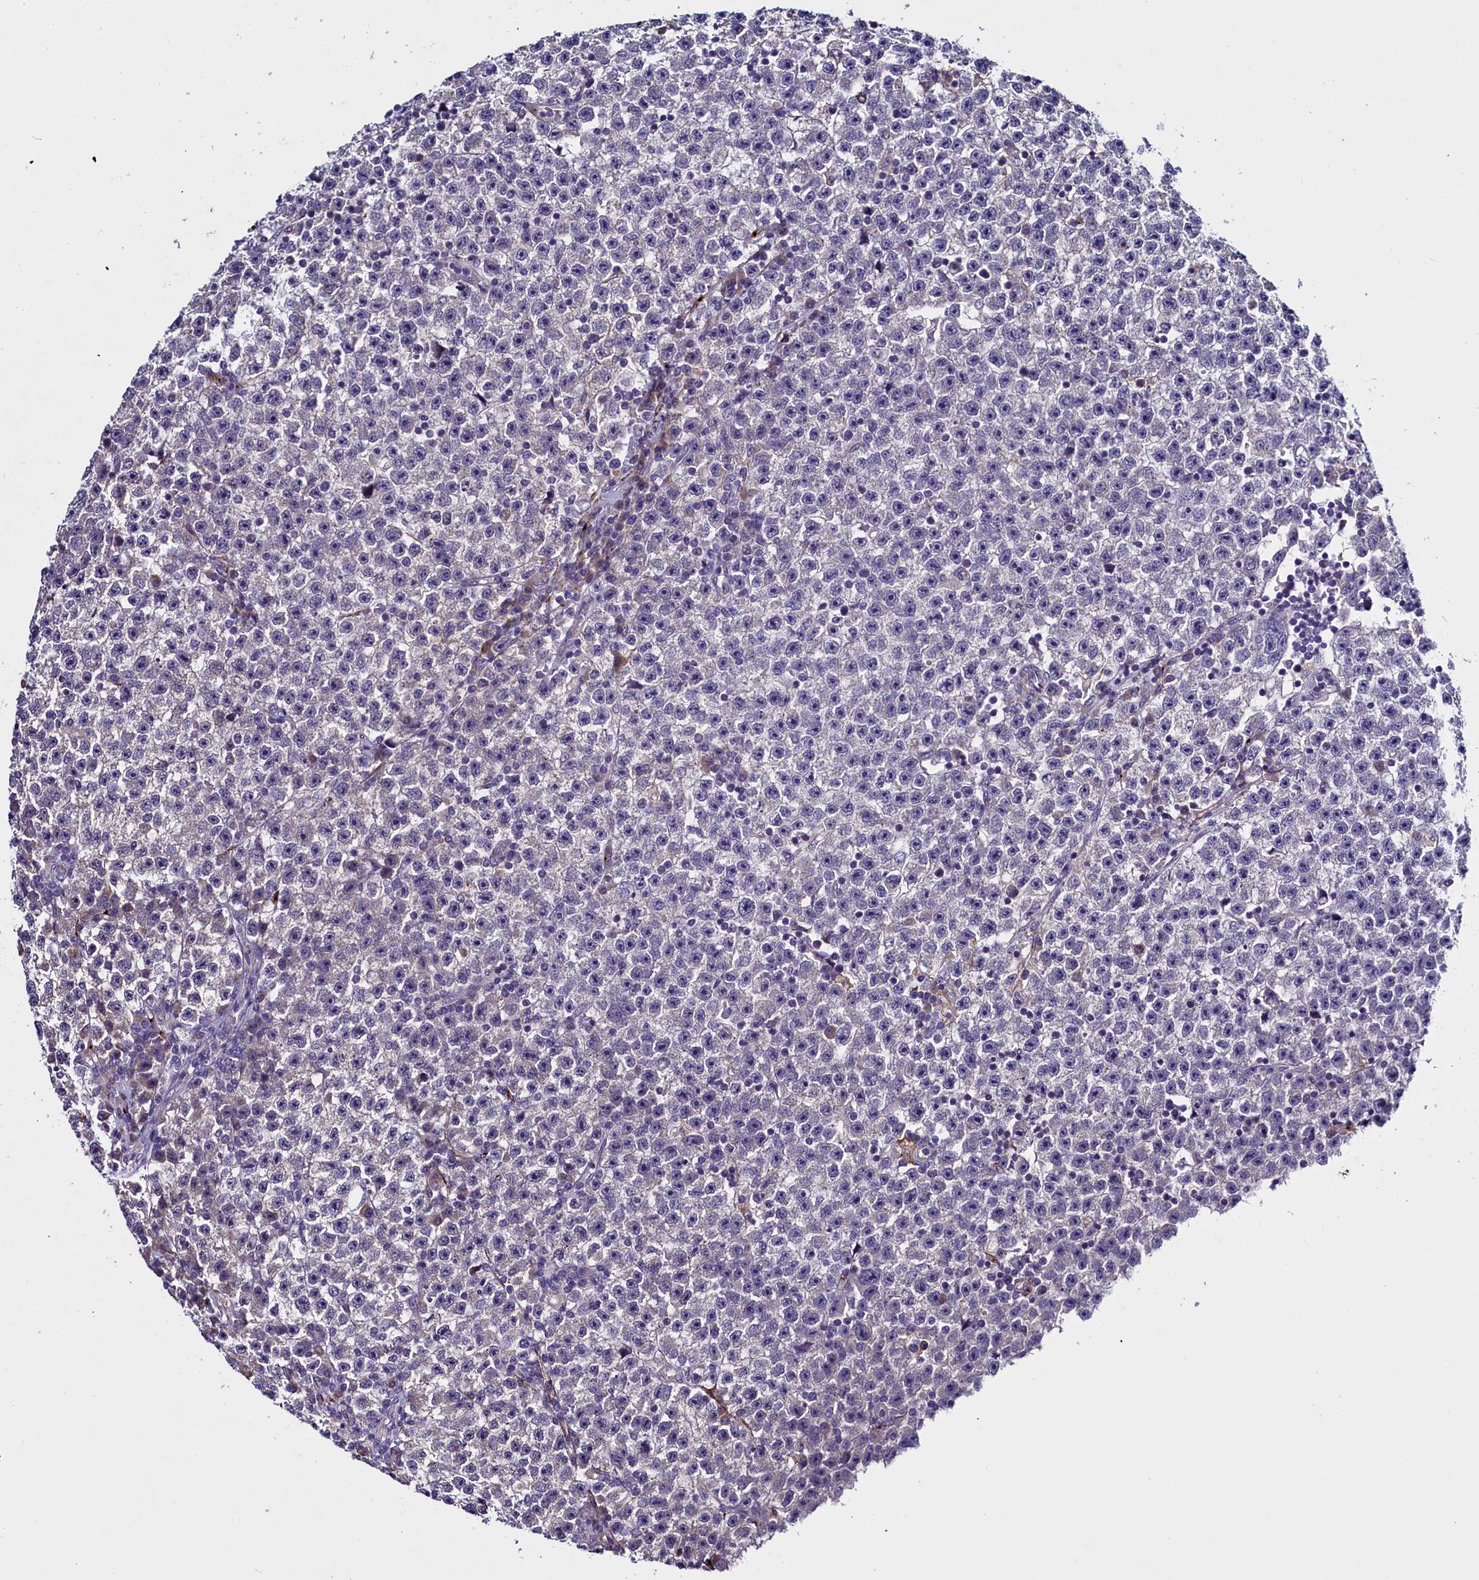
{"staining": {"intensity": "negative", "quantity": "none", "location": "none"}, "tissue": "testis cancer", "cell_type": "Tumor cells", "image_type": "cancer", "snomed": [{"axis": "morphology", "description": "Seminoma, NOS"}, {"axis": "topography", "description": "Testis"}], "caption": "This is a image of IHC staining of testis cancer, which shows no expression in tumor cells.", "gene": "MRC2", "patient": {"sex": "male", "age": 22}}